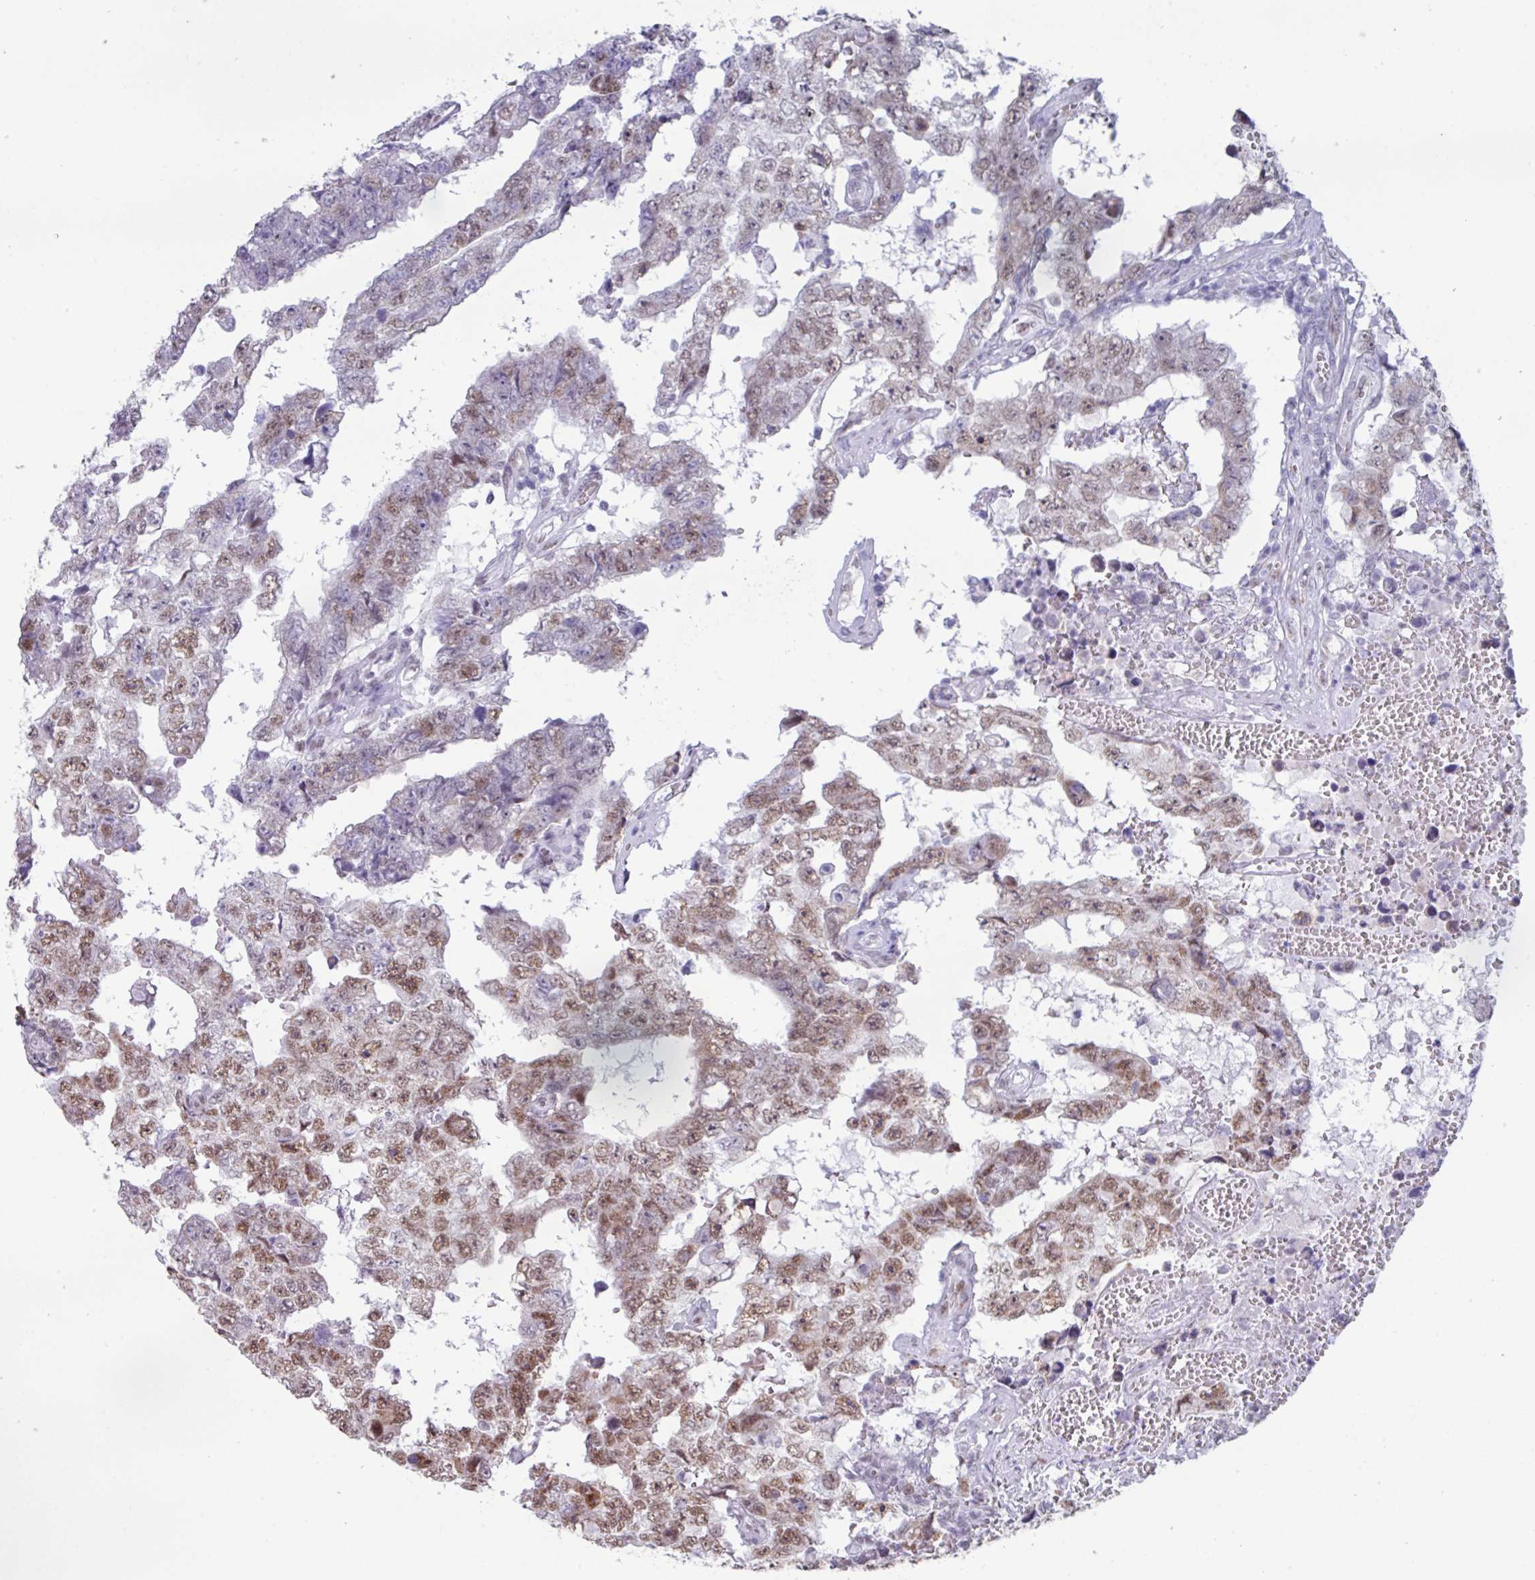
{"staining": {"intensity": "moderate", "quantity": ">75%", "location": "nuclear"}, "tissue": "testis cancer", "cell_type": "Tumor cells", "image_type": "cancer", "snomed": [{"axis": "morphology", "description": "Carcinoma, Embryonal, NOS"}, {"axis": "topography", "description": "Testis"}], "caption": "Testis cancer (embryonal carcinoma) stained with a brown dye reveals moderate nuclear positive positivity in about >75% of tumor cells.", "gene": "PUF60", "patient": {"sex": "male", "age": 25}}